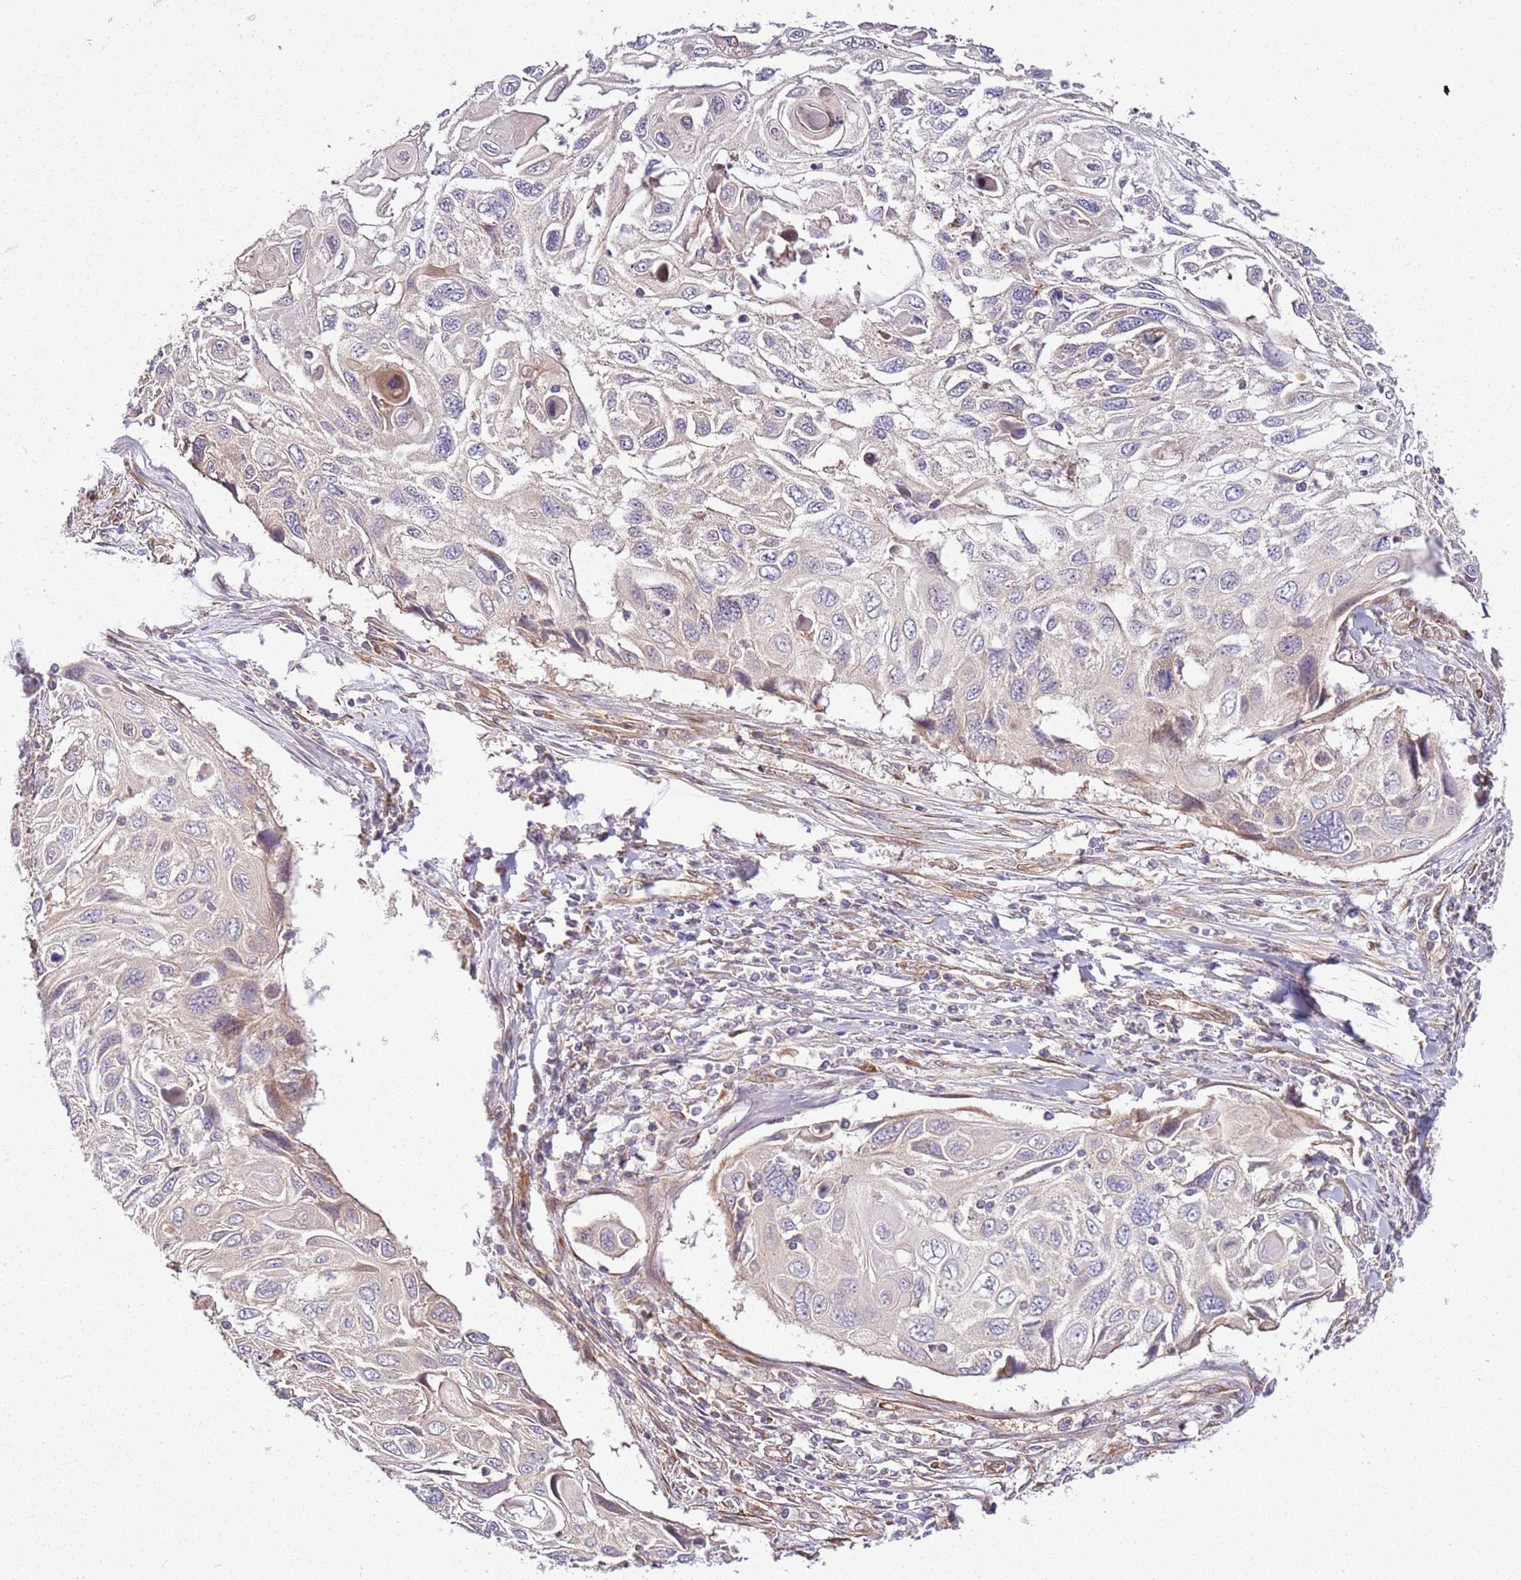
{"staining": {"intensity": "negative", "quantity": "none", "location": "none"}, "tissue": "cervical cancer", "cell_type": "Tumor cells", "image_type": "cancer", "snomed": [{"axis": "morphology", "description": "Squamous cell carcinoma, NOS"}, {"axis": "topography", "description": "Cervix"}], "caption": "Image shows no significant protein positivity in tumor cells of cervical cancer.", "gene": "GNL1", "patient": {"sex": "female", "age": 70}}